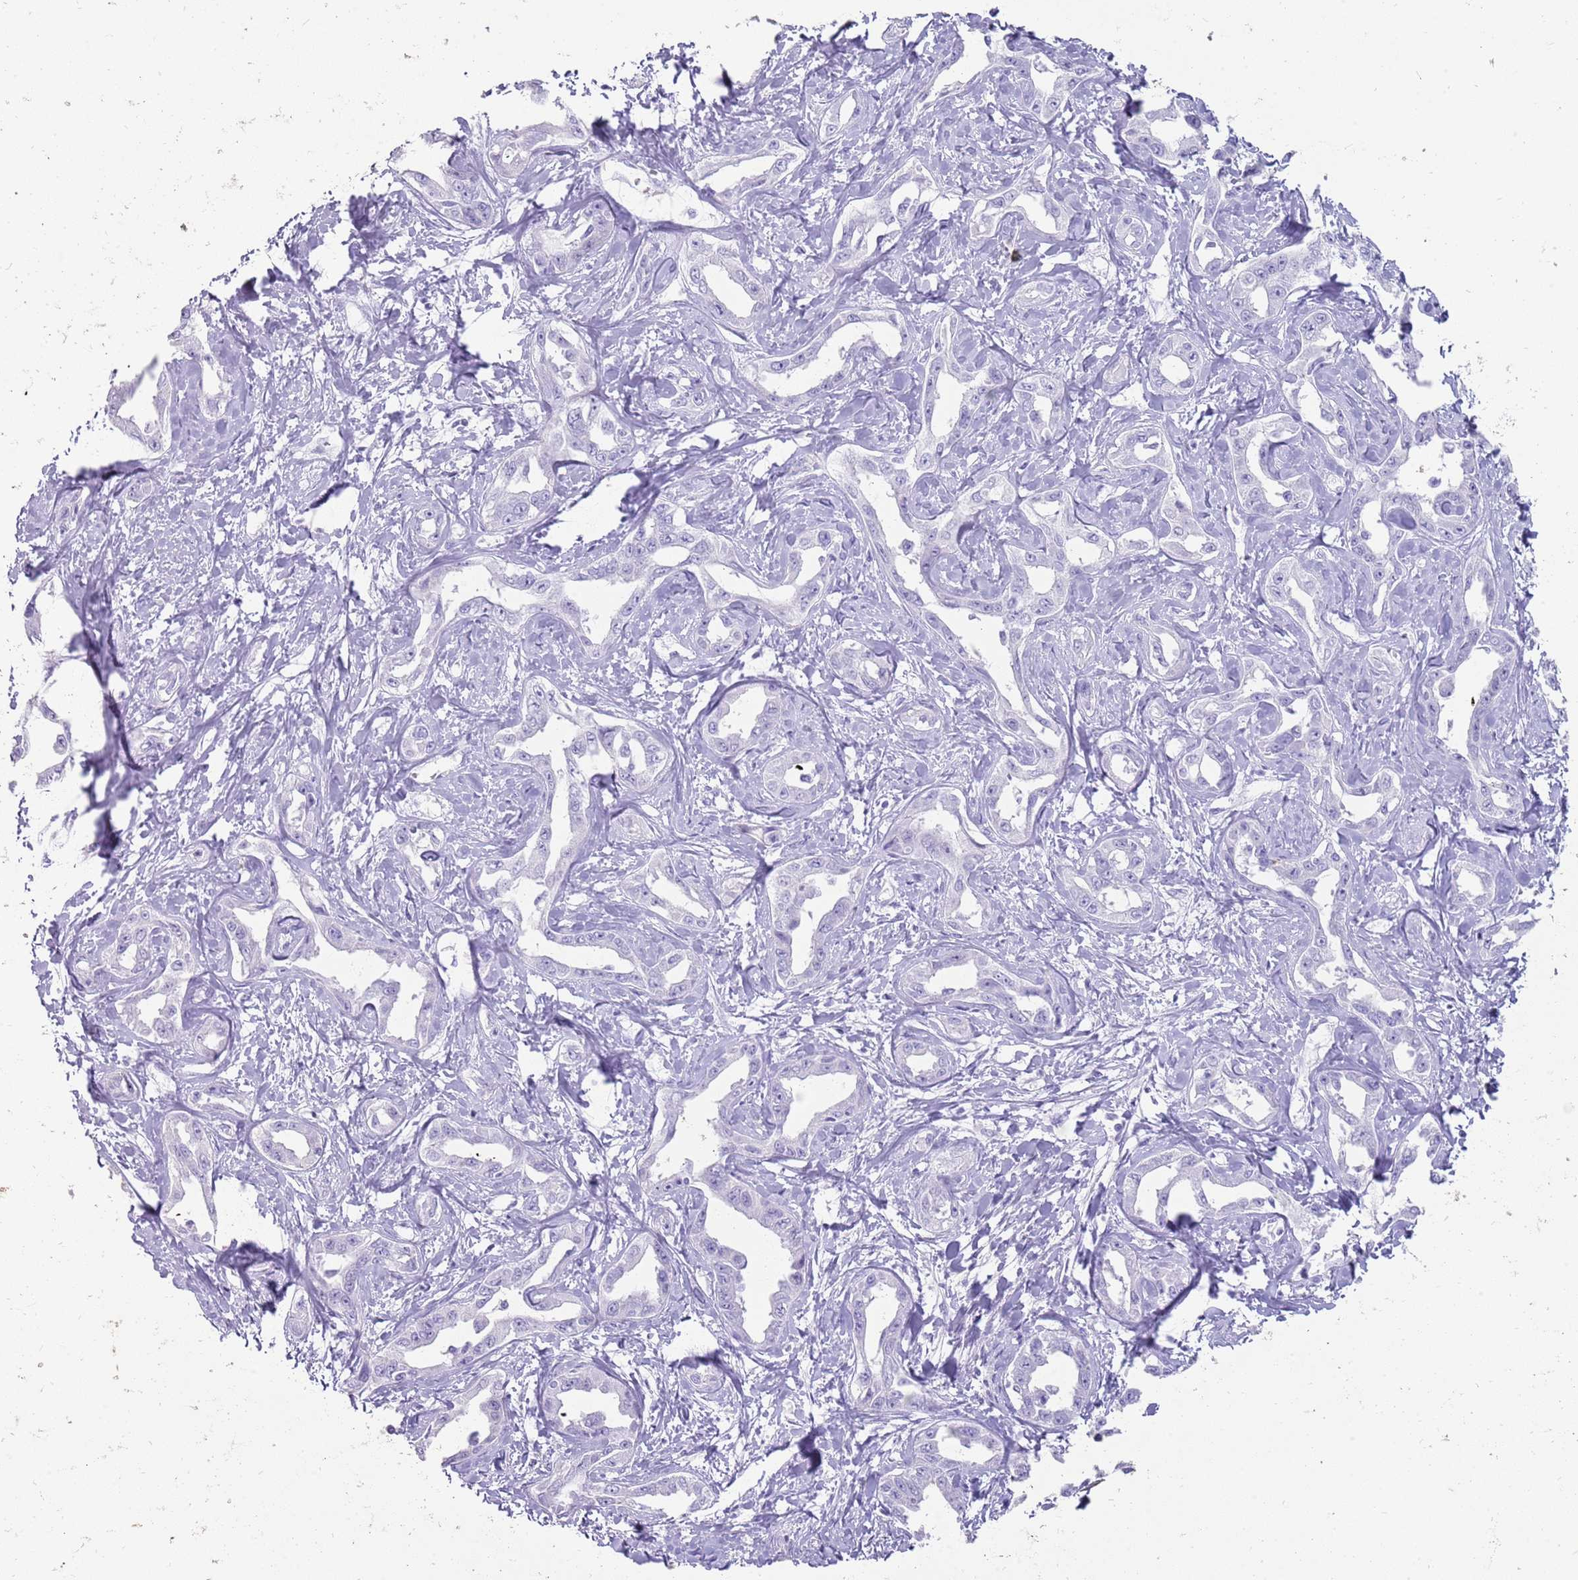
{"staining": {"intensity": "negative", "quantity": "none", "location": "none"}, "tissue": "liver cancer", "cell_type": "Tumor cells", "image_type": "cancer", "snomed": [{"axis": "morphology", "description": "Cholangiocarcinoma"}, {"axis": "topography", "description": "Liver"}], "caption": "Immunohistochemical staining of liver cancer displays no significant expression in tumor cells. Nuclei are stained in blue.", "gene": "NBPF3", "patient": {"sex": "male", "age": 59}}